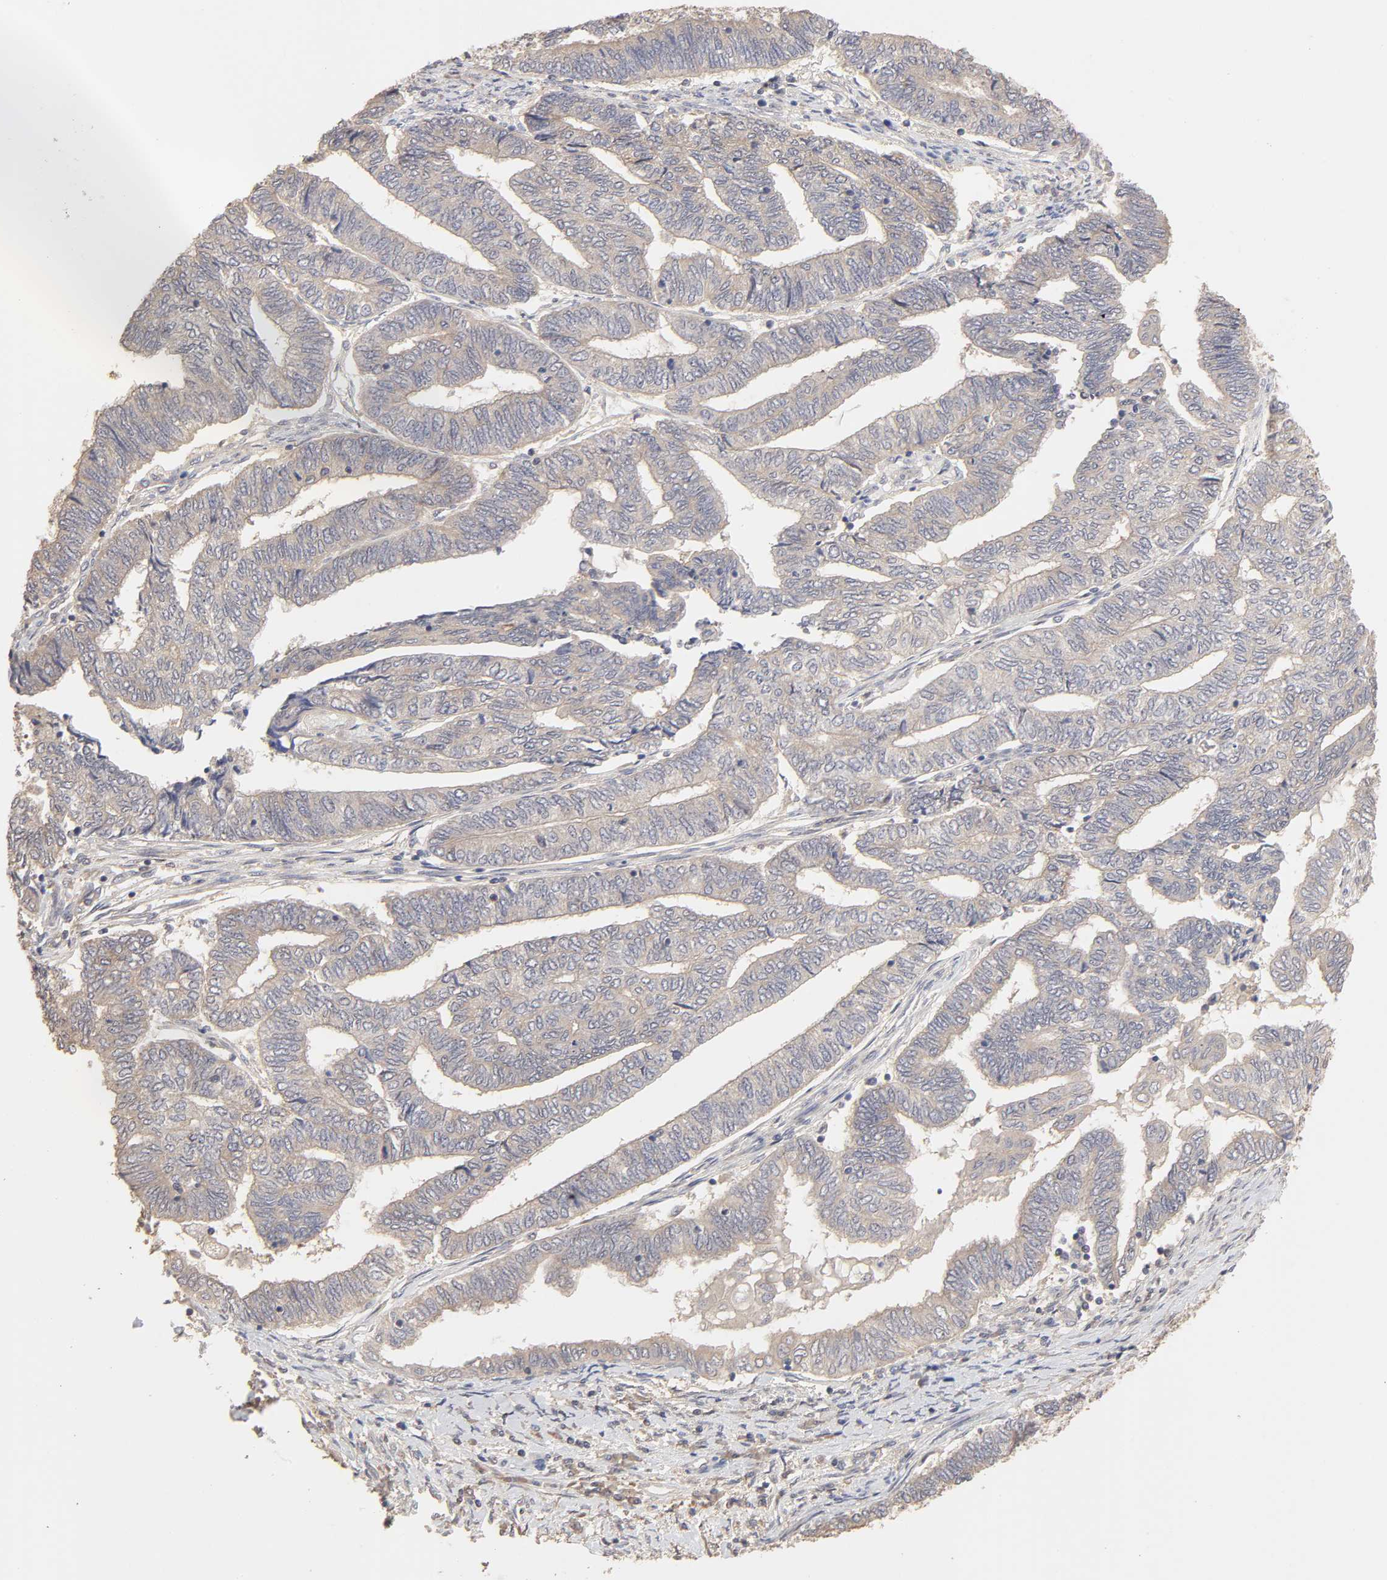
{"staining": {"intensity": "negative", "quantity": "none", "location": "none"}, "tissue": "endometrial cancer", "cell_type": "Tumor cells", "image_type": "cancer", "snomed": [{"axis": "morphology", "description": "Adenocarcinoma, NOS"}, {"axis": "topography", "description": "Uterus"}, {"axis": "topography", "description": "Endometrium"}], "caption": "Image shows no significant protein staining in tumor cells of endometrial cancer (adenocarcinoma).", "gene": "AP1G2", "patient": {"sex": "female", "age": 70}}